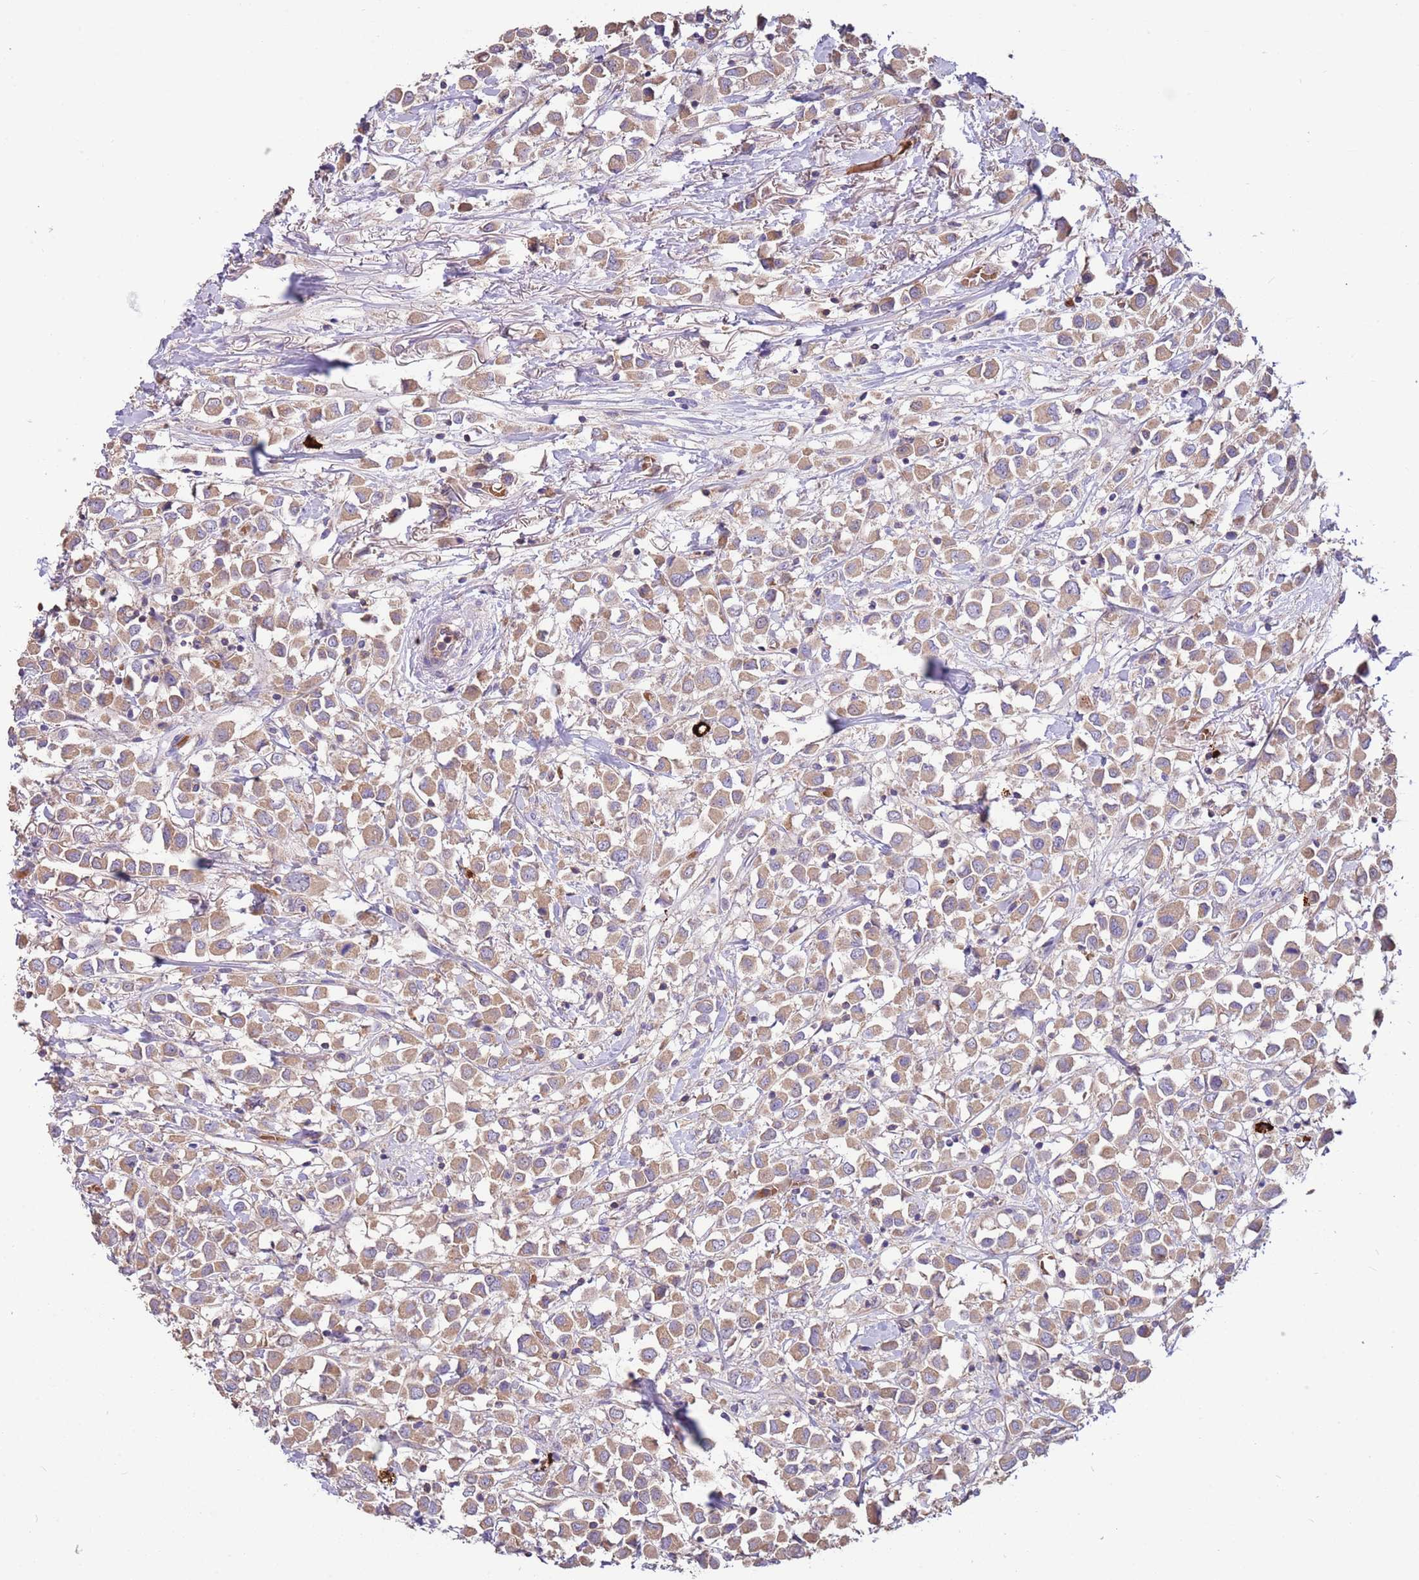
{"staining": {"intensity": "moderate", "quantity": ">75%", "location": "cytoplasmic/membranous"}, "tissue": "breast cancer", "cell_type": "Tumor cells", "image_type": "cancer", "snomed": [{"axis": "morphology", "description": "Duct carcinoma"}, {"axis": "topography", "description": "Breast"}], "caption": "Breast cancer was stained to show a protein in brown. There is medium levels of moderate cytoplasmic/membranous expression in about >75% of tumor cells. The staining was performed using DAB, with brown indicating positive protein expression. Nuclei are stained blue with hematoxylin.", "gene": "TRMO", "patient": {"sex": "female", "age": 61}}